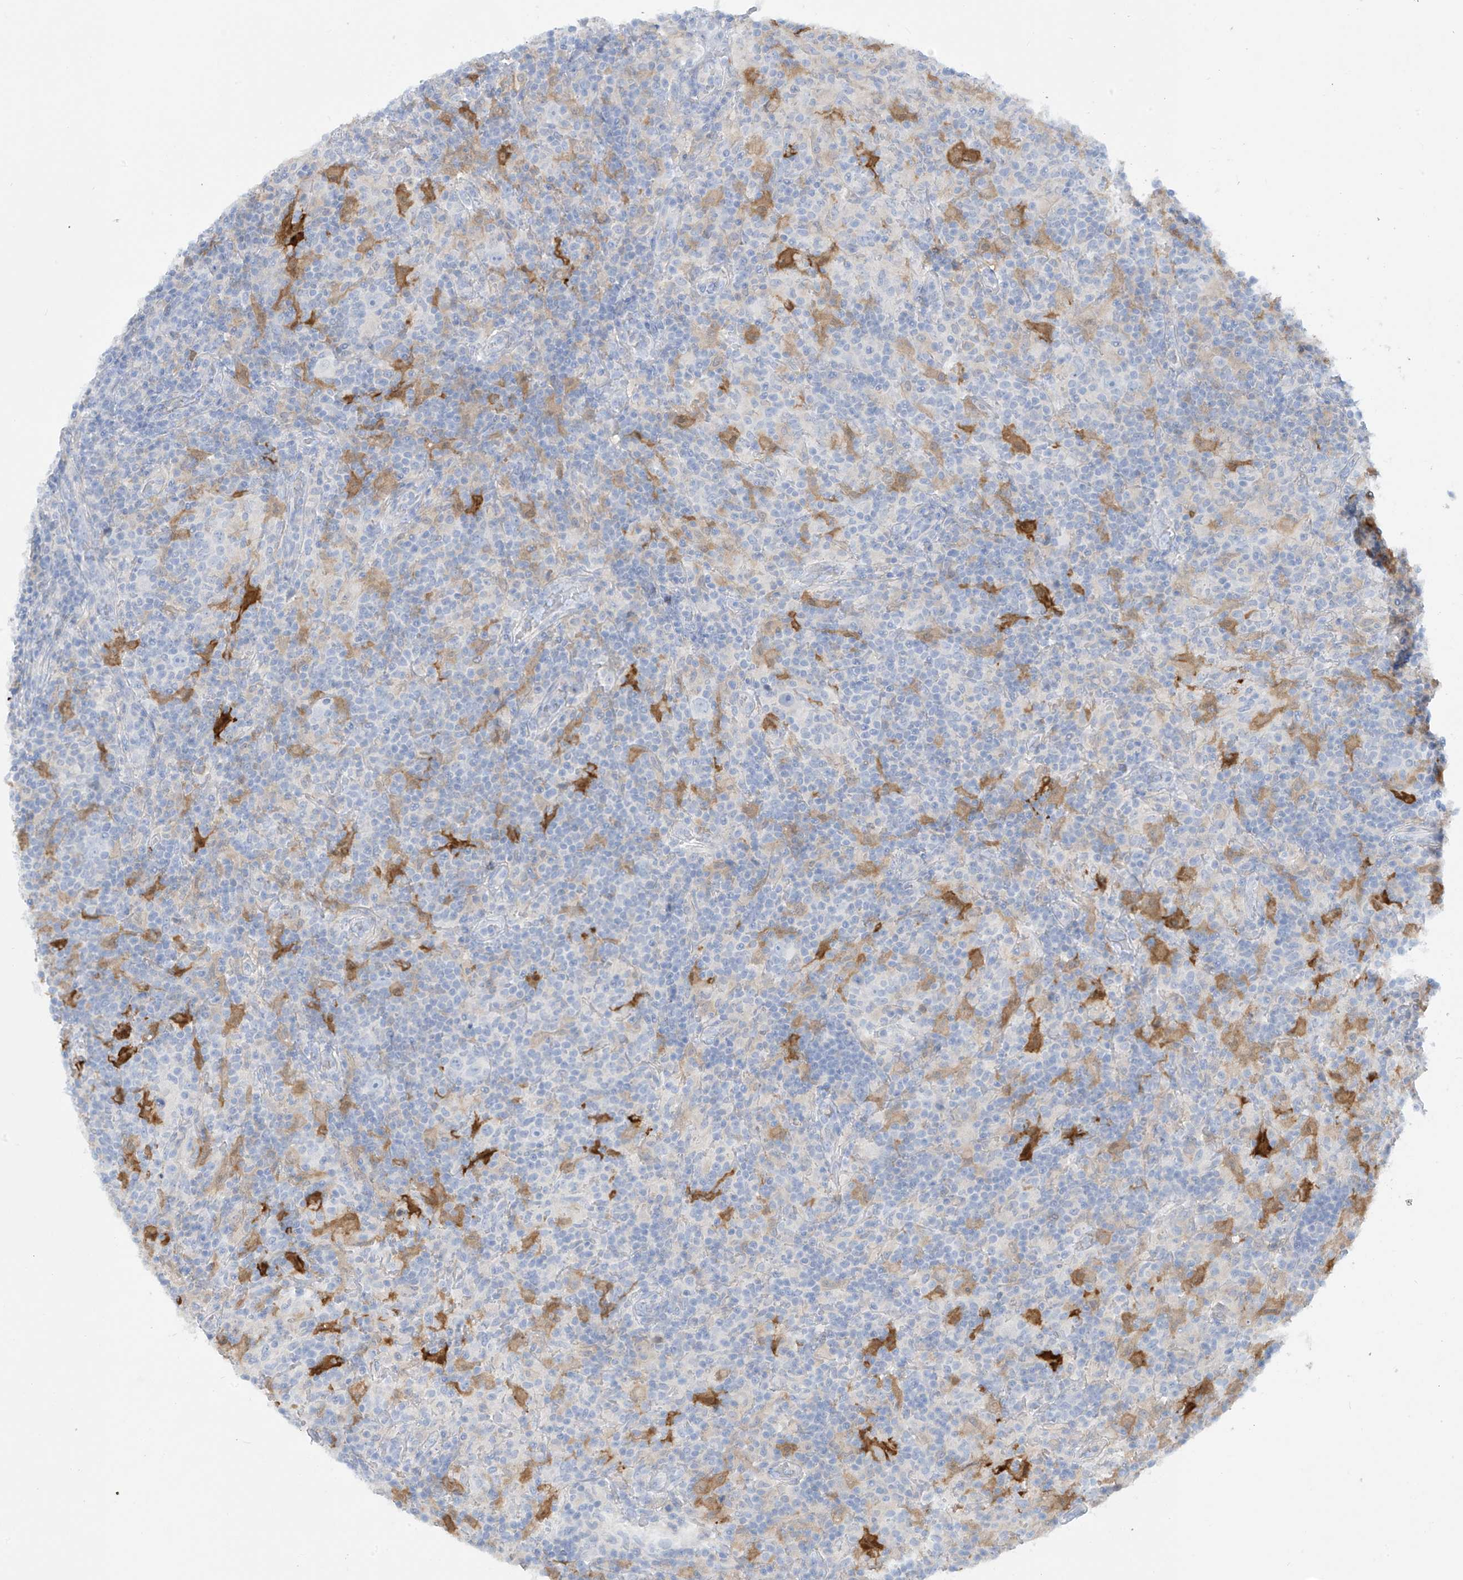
{"staining": {"intensity": "negative", "quantity": "none", "location": "none"}, "tissue": "lymphoma", "cell_type": "Tumor cells", "image_type": "cancer", "snomed": [{"axis": "morphology", "description": "Hodgkin's disease, NOS"}, {"axis": "topography", "description": "Lymph node"}], "caption": "IHC image of neoplastic tissue: human lymphoma stained with DAB shows no significant protein staining in tumor cells.", "gene": "TRMT2B", "patient": {"sex": "male", "age": 70}}